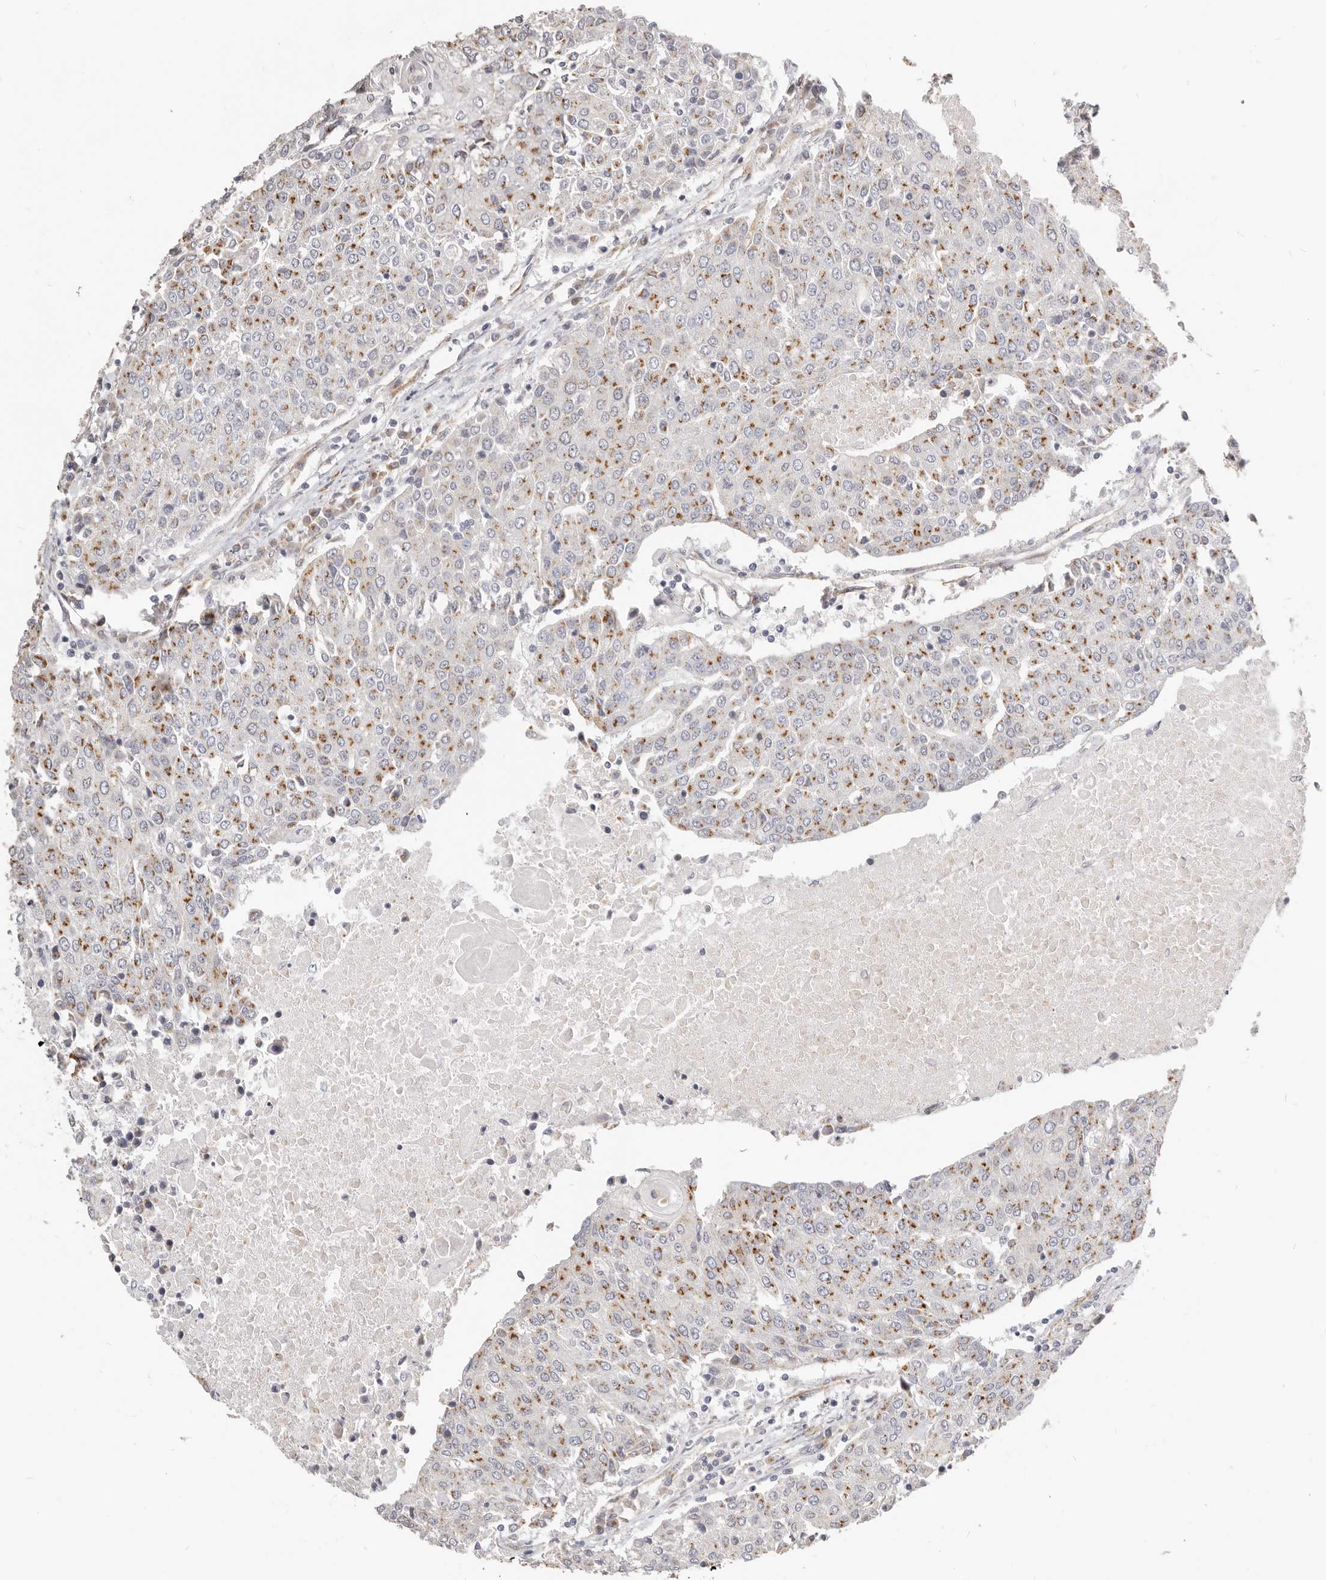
{"staining": {"intensity": "moderate", "quantity": ">75%", "location": "cytoplasmic/membranous"}, "tissue": "urothelial cancer", "cell_type": "Tumor cells", "image_type": "cancer", "snomed": [{"axis": "morphology", "description": "Urothelial carcinoma, High grade"}, {"axis": "topography", "description": "Urinary bladder"}], "caption": "Urothelial carcinoma (high-grade) was stained to show a protein in brown. There is medium levels of moderate cytoplasmic/membranous staining in approximately >75% of tumor cells. (Brightfield microscopy of DAB IHC at high magnification).", "gene": "RABAC1", "patient": {"sex": "female", "age": 85}}